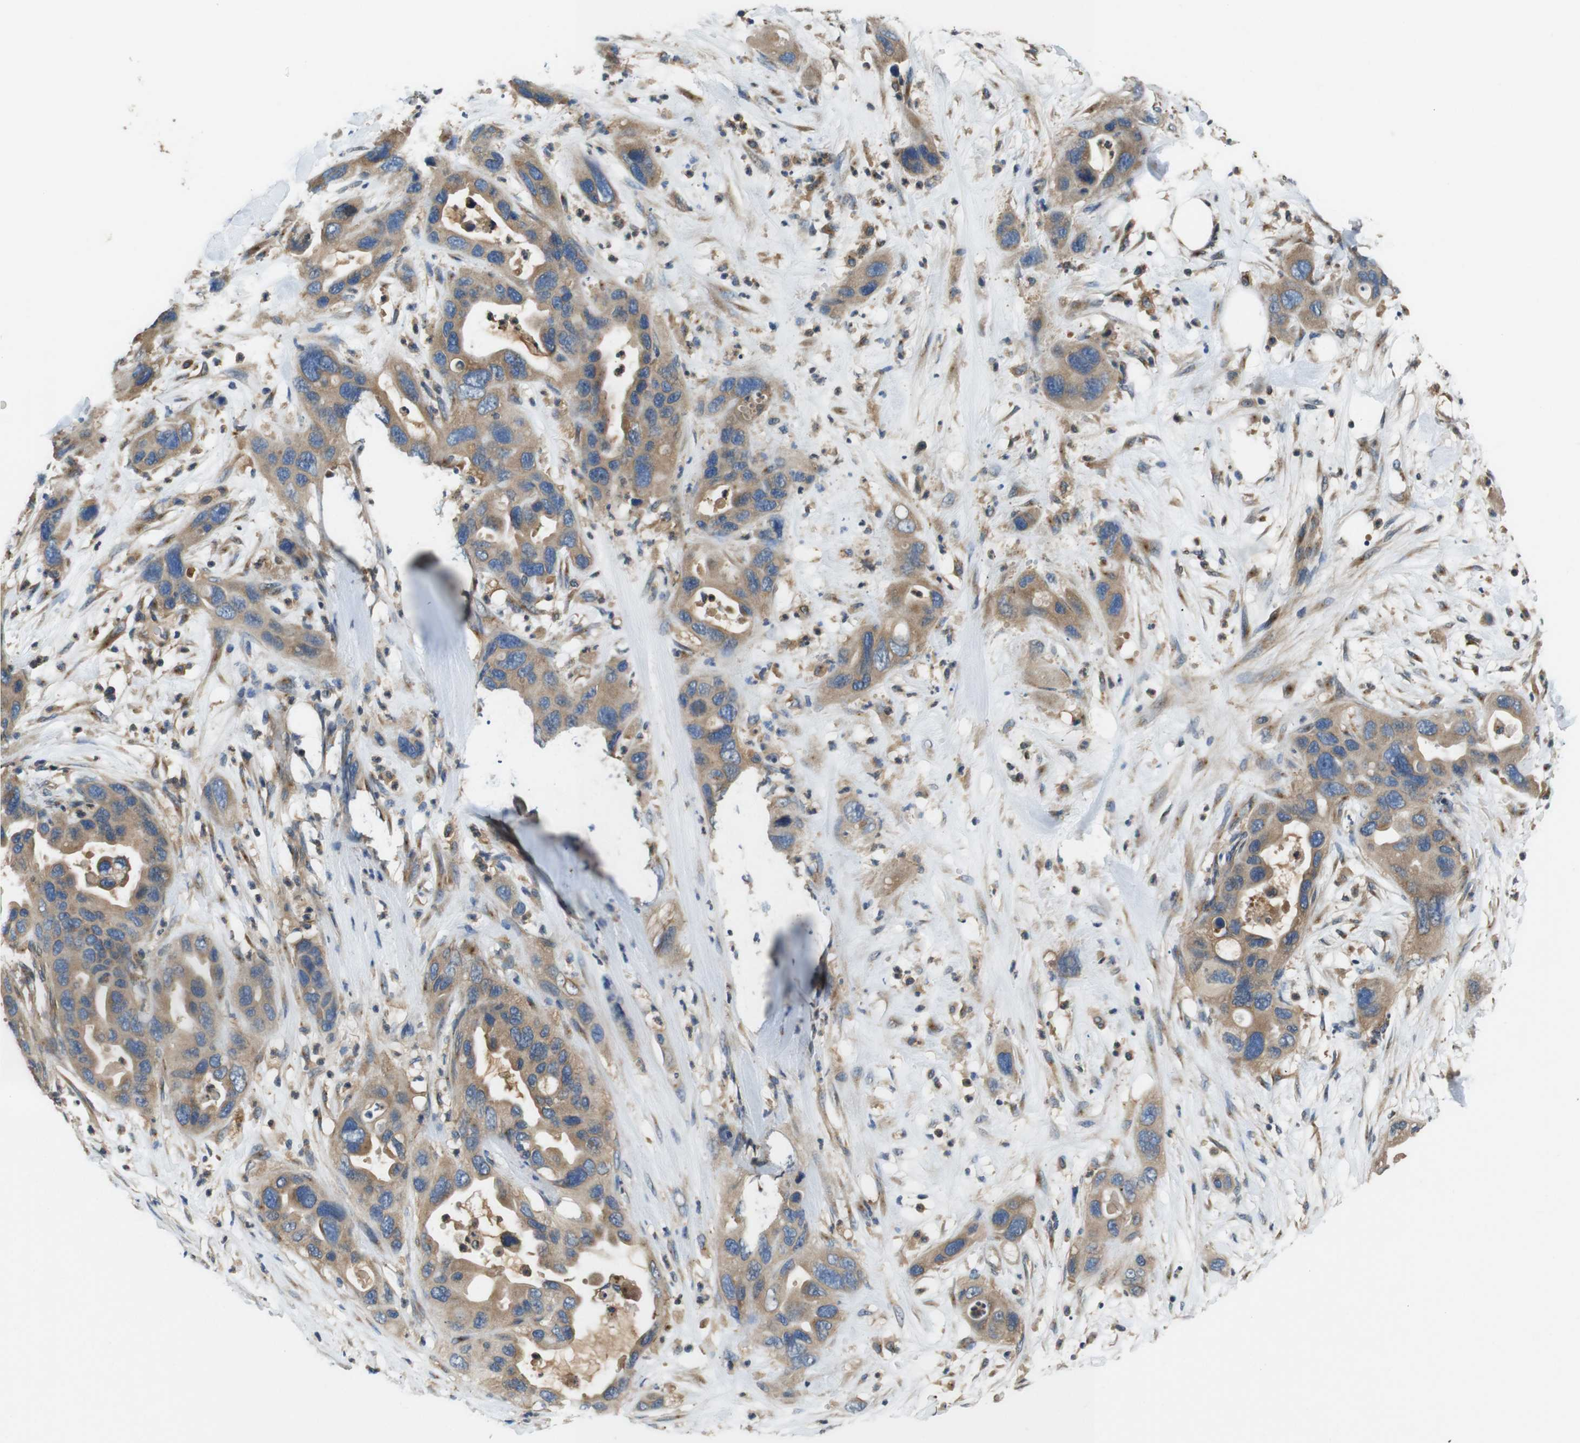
{"staining": {"intensity": "moderate", "quantity": ">75%", "location": "cytoplasmic/membranous"}, "tissue": "pancreatic cancer", "cell_type": "Tumor cells", "image_type": "cancer", "snomed": [{"axis": "morphology", "description": "Adenocarcinoma, NOS"}, {"axis": "topography", "description": "Pancreas"}], "caption": "High-magnification brightfield microscopy of pancreatic cancer (adenocarcinoma) stained with DAB (brown) and counterstained with hematoxylin (blue). tumor cells exhibit moderate cytoplasmic/membranous positivity is seen in approximately>75% of cells.", "gene": "DCTN1", "patient": {"sex": "female", "age": 71}}